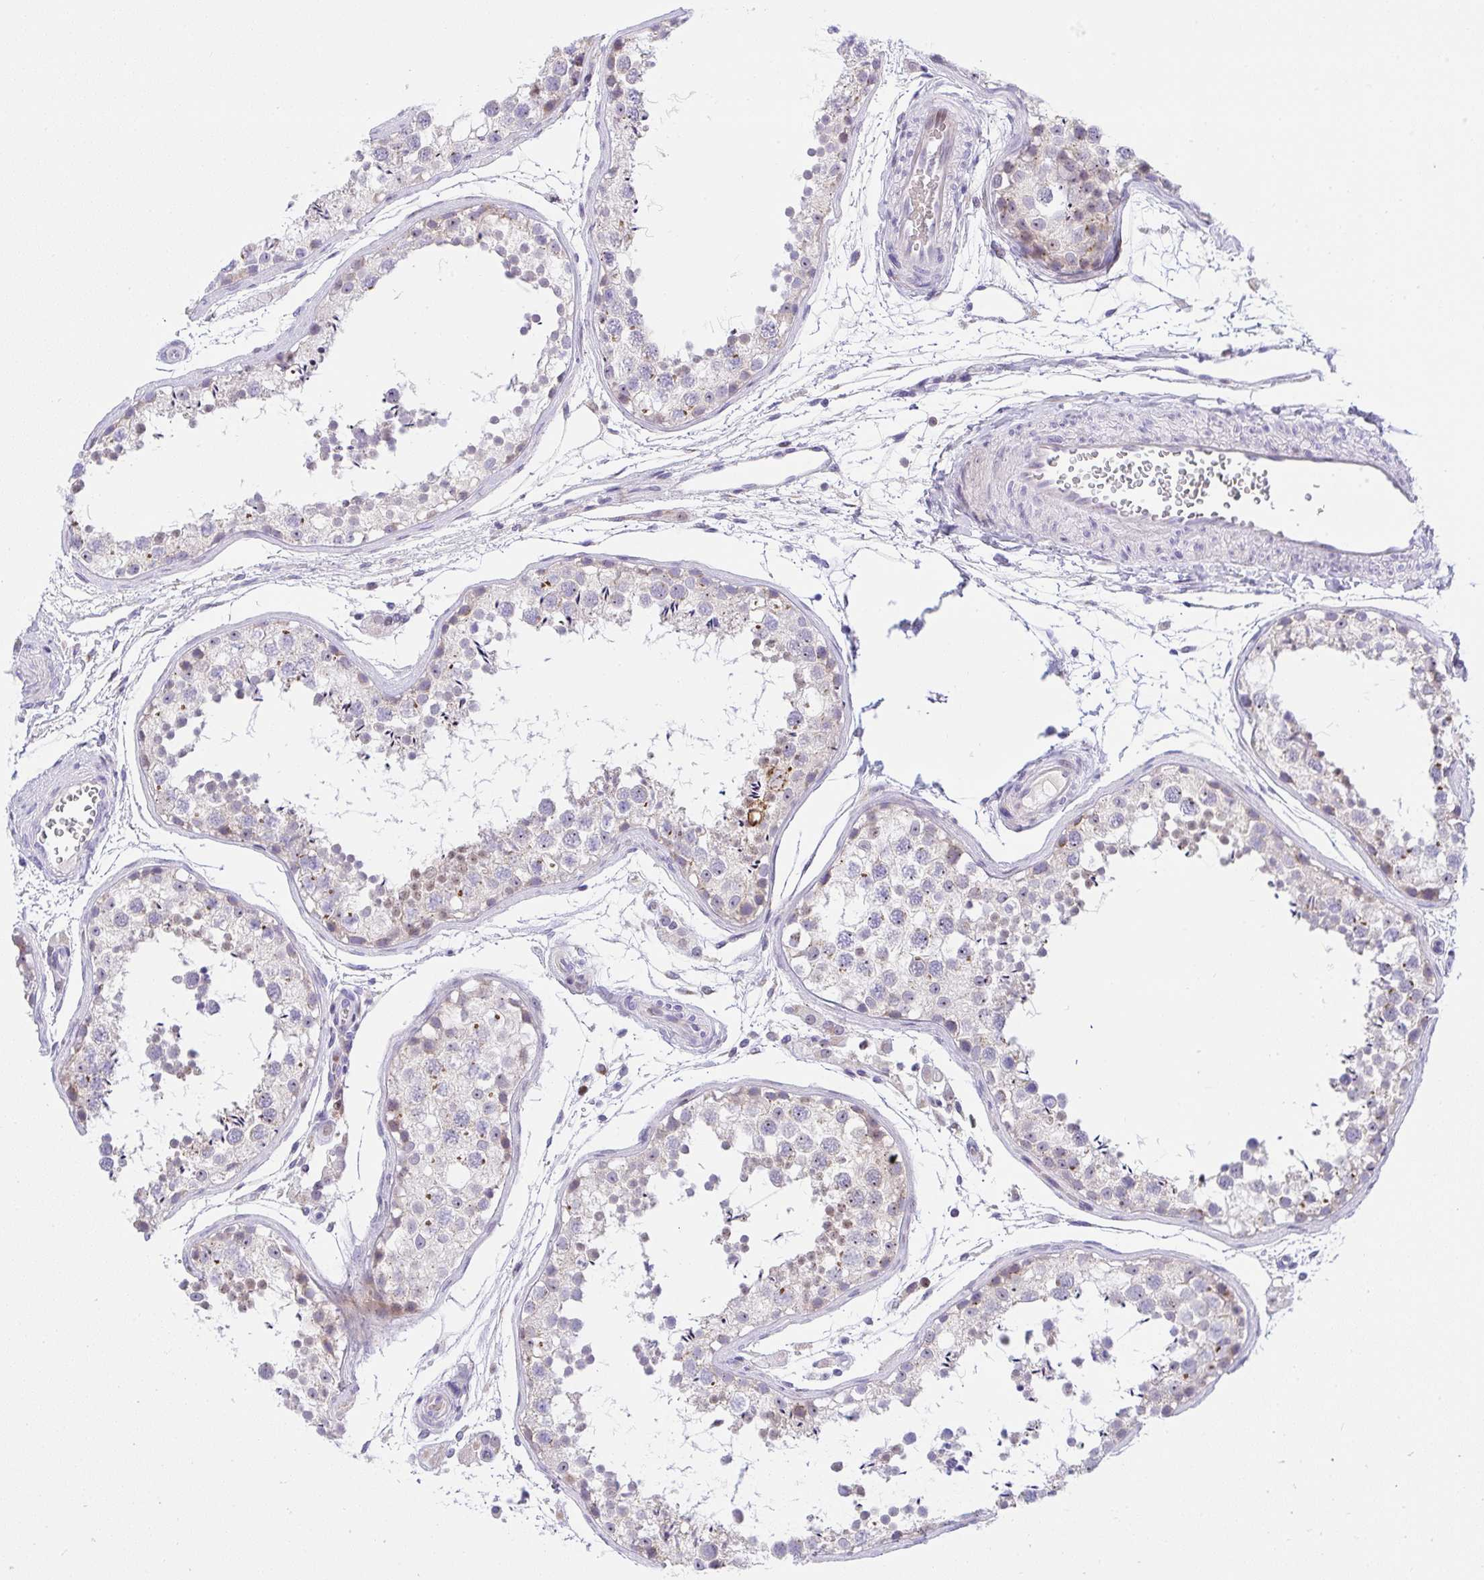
{"staining": {"intensity": "moderate", "quantity": "<25%", "location": "cytoplasmic/membranous"}, "tissue": "testis", "cell_type": "Cells in seminiferous ducts", "image_type": "normal", "snomed": [{"axis": "morphology", "description": "Normal tissue, NOS"}, {"axis": "topography", "description": "Testis"}], "caption": "The immunohistochemical stain shows moderate cytoplasmic/membranous staining in cells in seminiferous ducts of normal testis.", "gene": "ZNF554", "patient": {"sex": "male", "age": 29}}